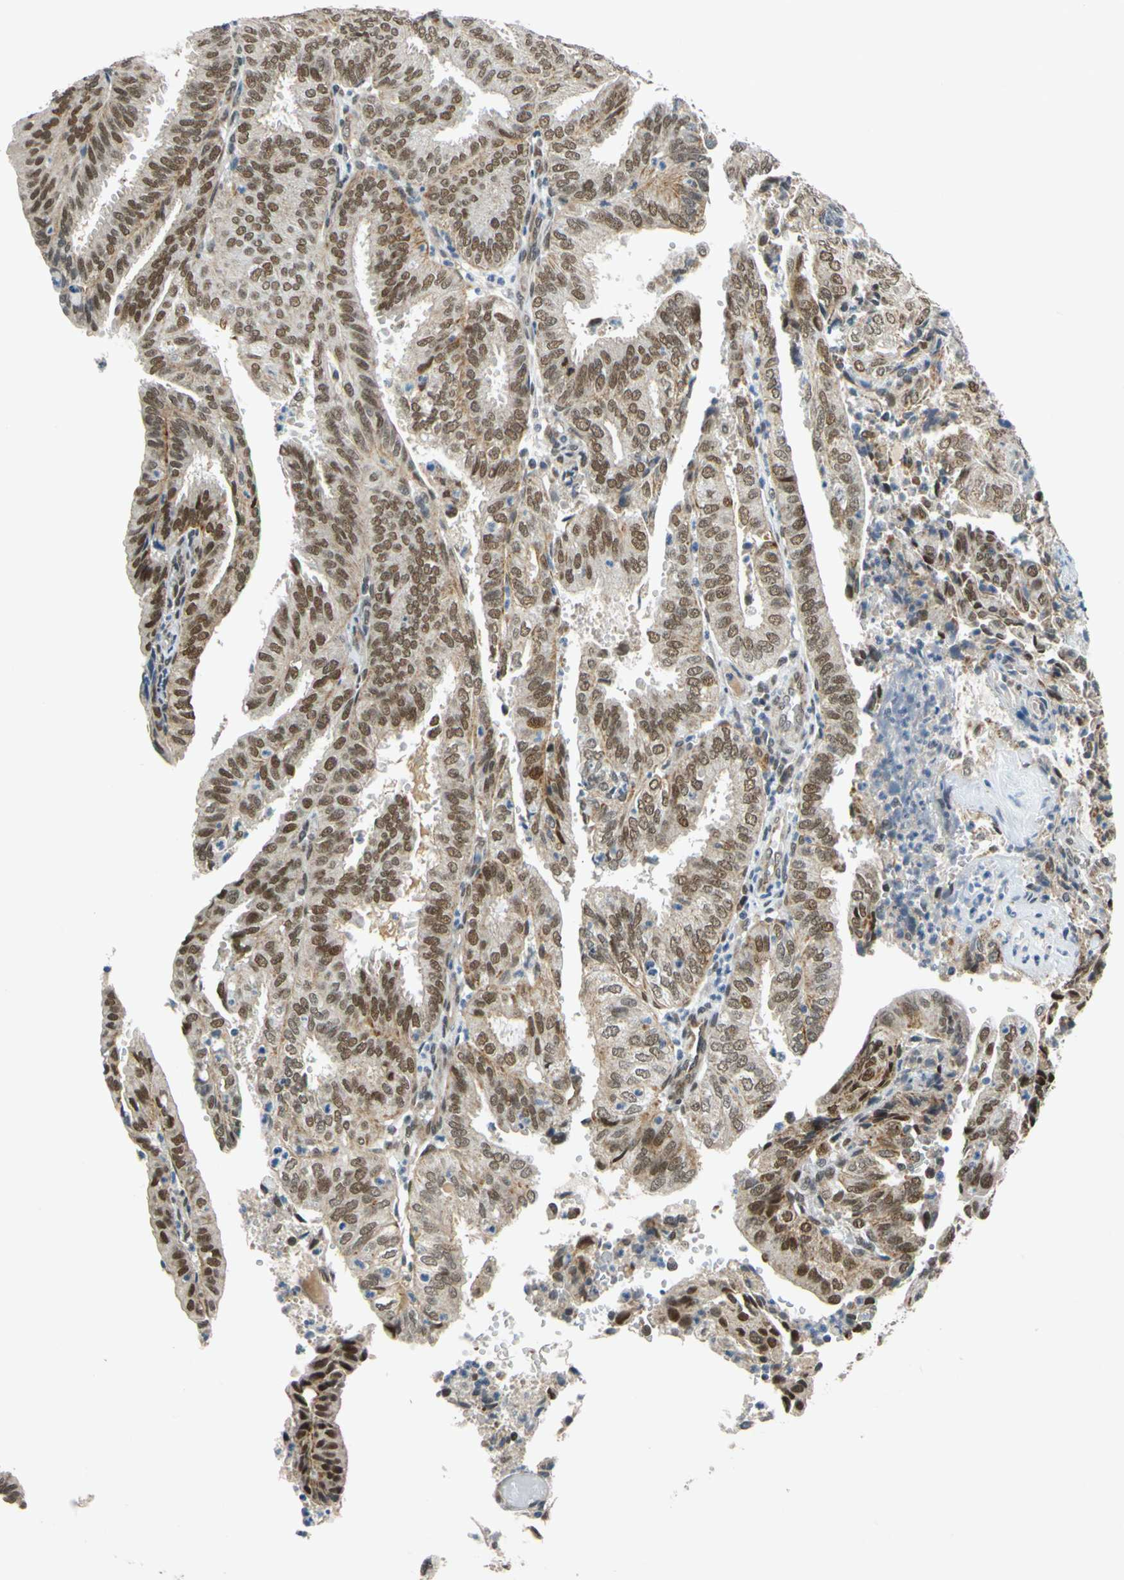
{"staining": {"intensity": "moderate", "quantity": ">75%", "location": "nuclear"}, "tissue": "endometrial cancer", "cell_type": "Tumor cells", "image_type": "cancer", "snomed": [{"axis": "morphology", "description": "Adenocarcinoma, NOS"}, {"axis": "topography", "description": "Uterus"}], "caption": "Protein analysis of endometrial adenocarcinoma tissue reveals moderate nuclear expression in approximately >75% of tumor cells.", "gene": "POGZ", "patient": {"sex": "female", "age": 60}}